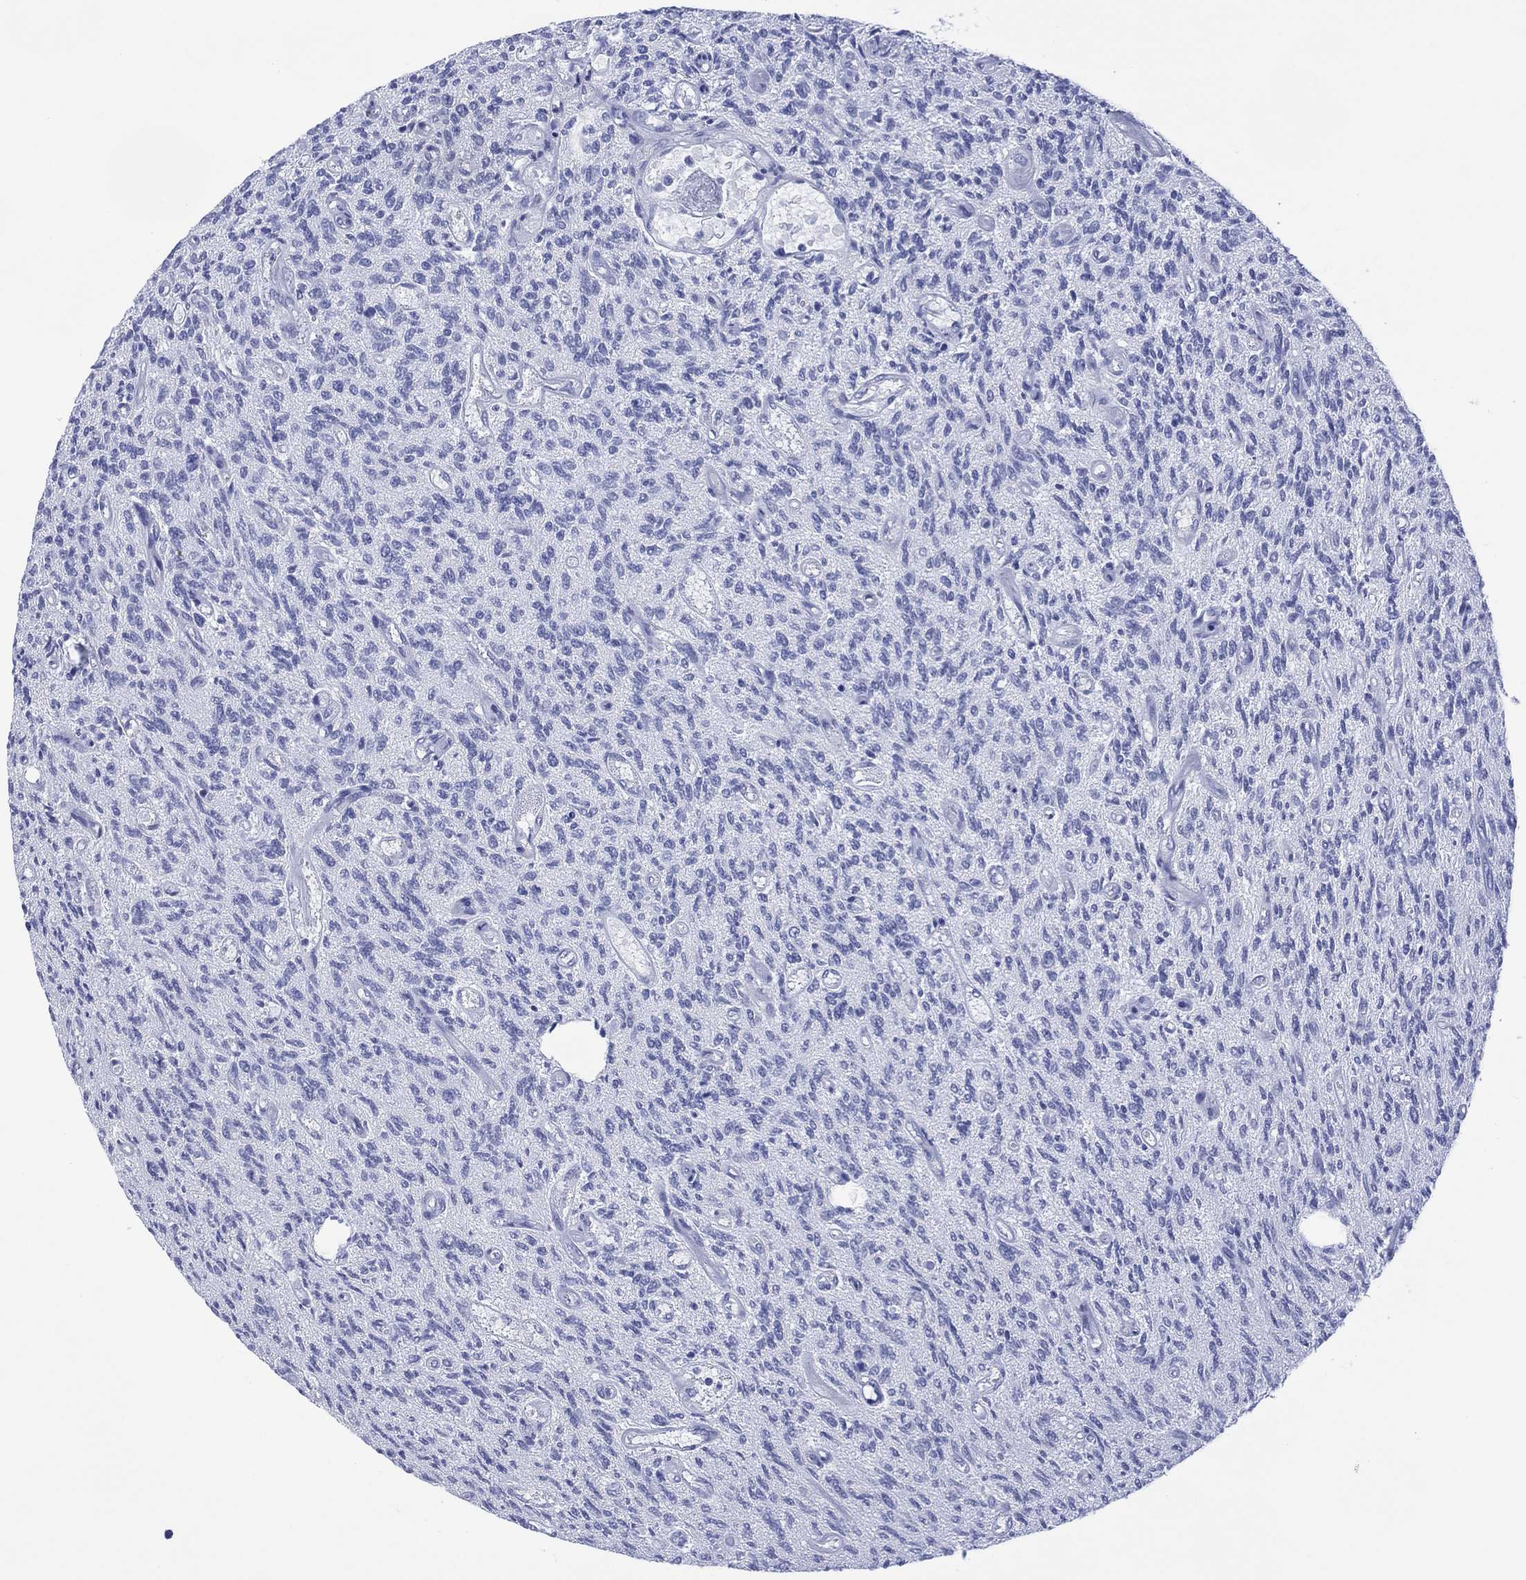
{"staining": {"intensity": "negative", "quantity": "none", "location": "none"}, "tissue": "glioma", "cell_type": "Tumor cells", "image_type": "cancer", "snomed": [{"axis": "morphology", "description": "Glioma, malignant, High grade"}, {"axis": "topography", "description": "Brain"}], "caption": "Immunohistochemistry image of human glioma stained for a protein (brown), which shows no positivity in tumor cells. (DAB immunohistochemistry, high magnification).", "gene": "DSG1", "patient": {"sex": "male", "age": 64}}